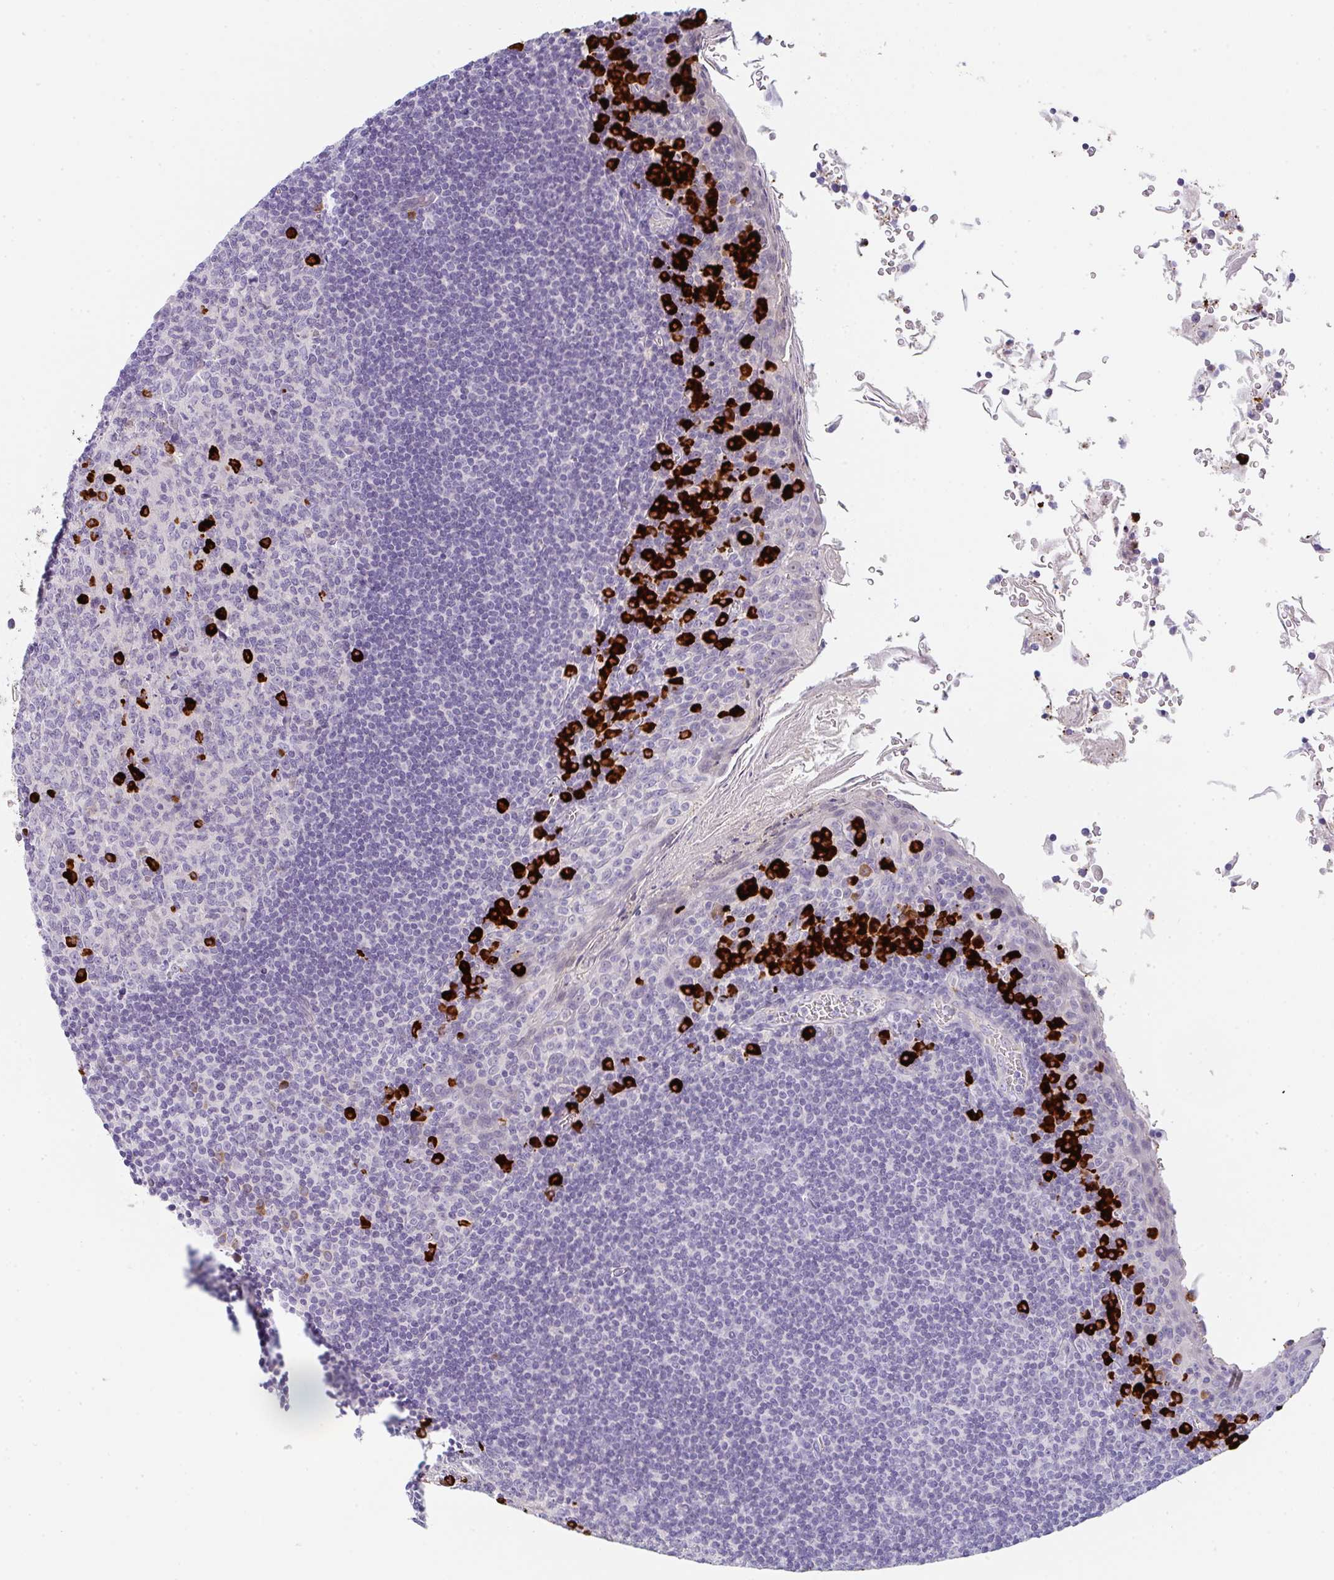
{"staining": {"intensity": "strong", "quantity": "<25%", "location": "cytoplasmic/membranous"}, "tissue": "tonsil", "cell_type": "Germinal center cells", "image_type": "normal", "snomed": [{"axis": "morphology", "description": "Normal tissue, NOS"}, {"axis": "topography", "description": "Tonsil"}], "caption": "A histopathology image showing strong cytoplasmic/membranous expression in approximately <25% of germinal center cells in benign tonsil, as visualized by brown immunohistochemical staining.", "gene": "CACNA1S", "patient": {"sex": "male", "age": 27}}